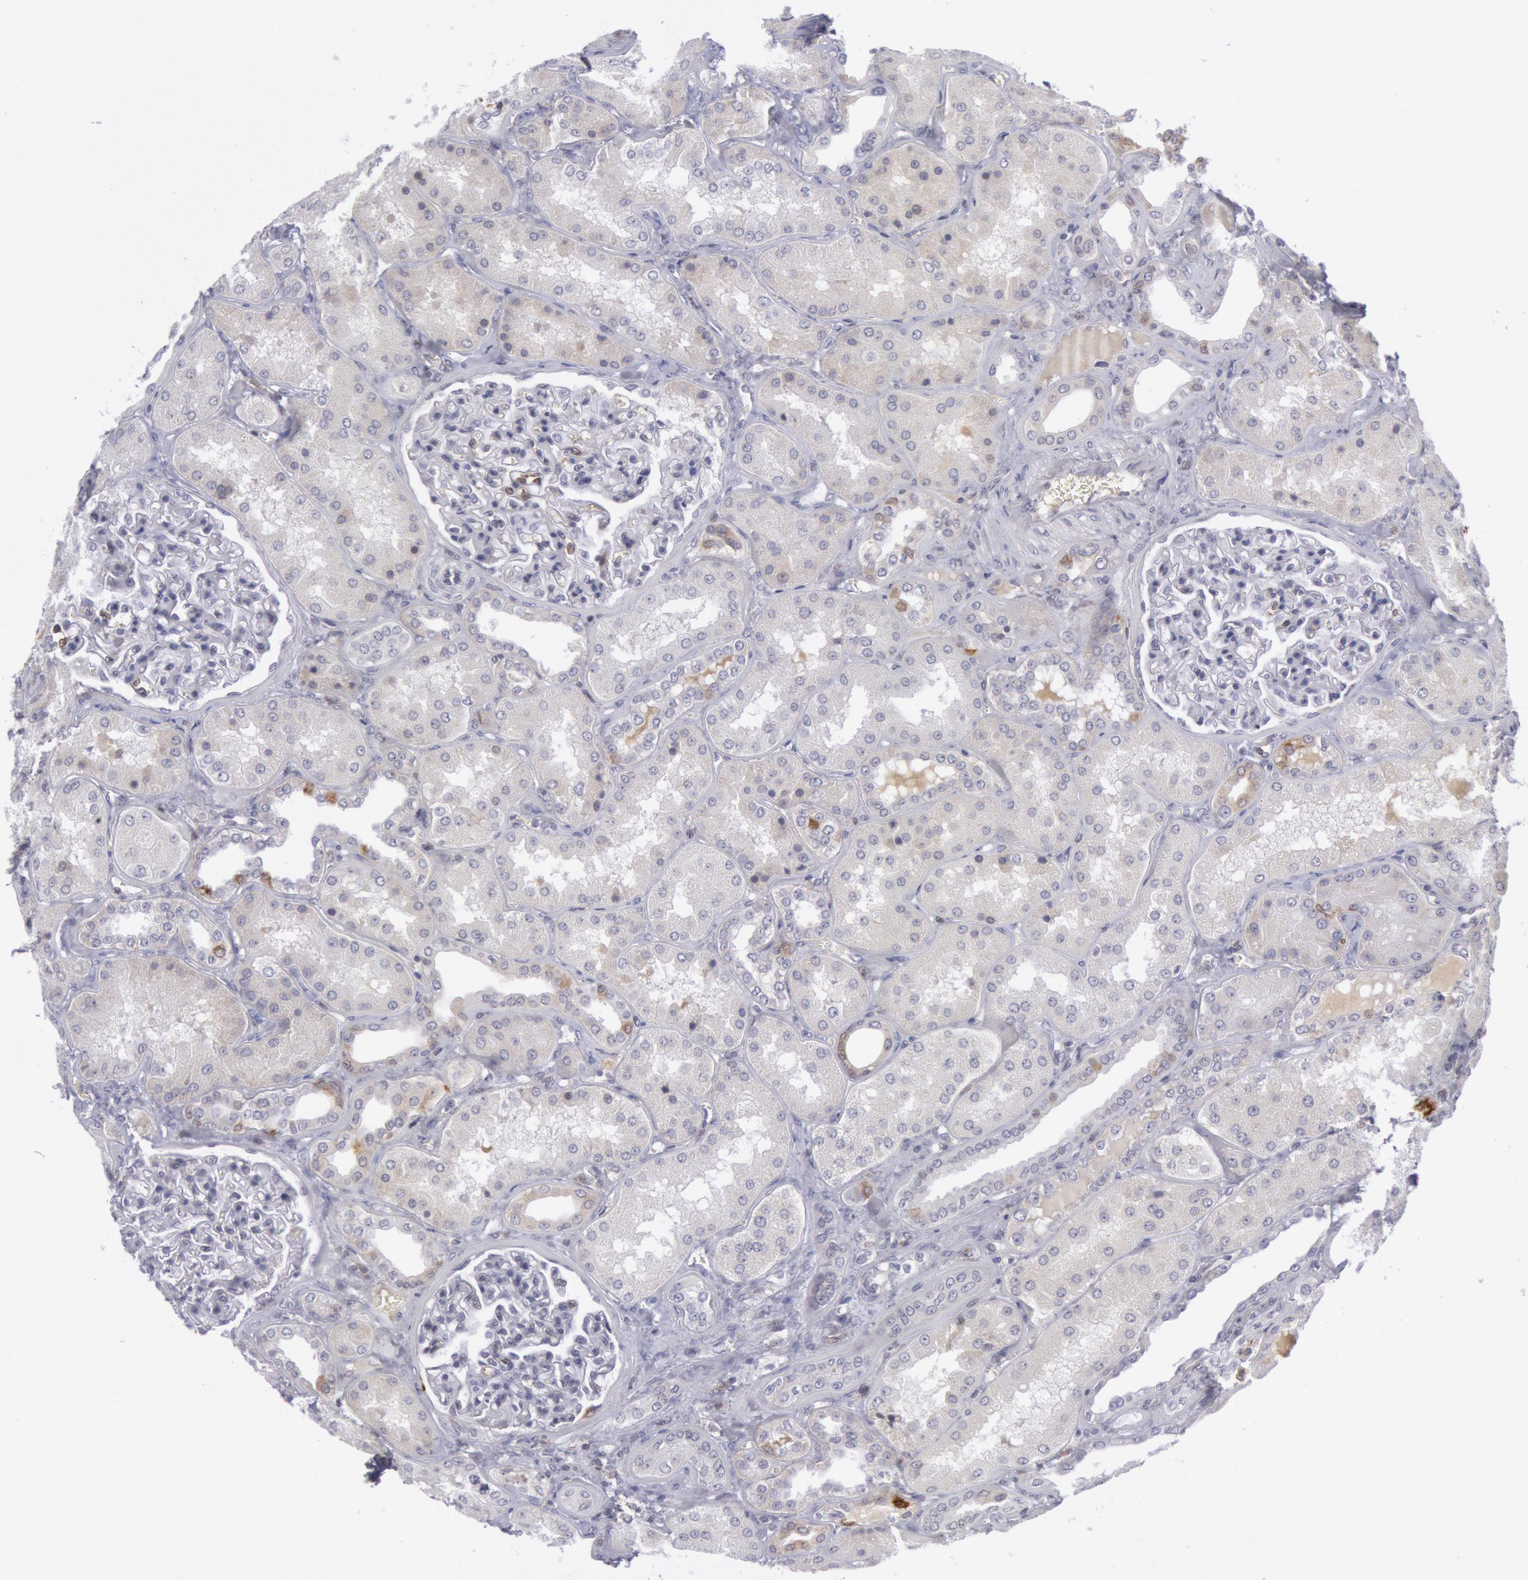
{"staining": {"intensity": "negative", "quantity": "none", "location": "none"}, "tissue": "kidney", "cell_type": "Cells in glomeruli", "image_type": "normal", "snomed": [{"axis": "morphology", "description": "Normal tissue, NOS"}, {"axis": "topography", "description": "Kidney"}], "caption": "Immunohistochemical staining of benign kidney displays no significant staining in cells in glomeruli. (DAB (3,3'-diaminobenzidine) IHC with hematoxylin counter stain).", "gene": "PTGS2", "patient": {"sex": "female", "age": 56}}